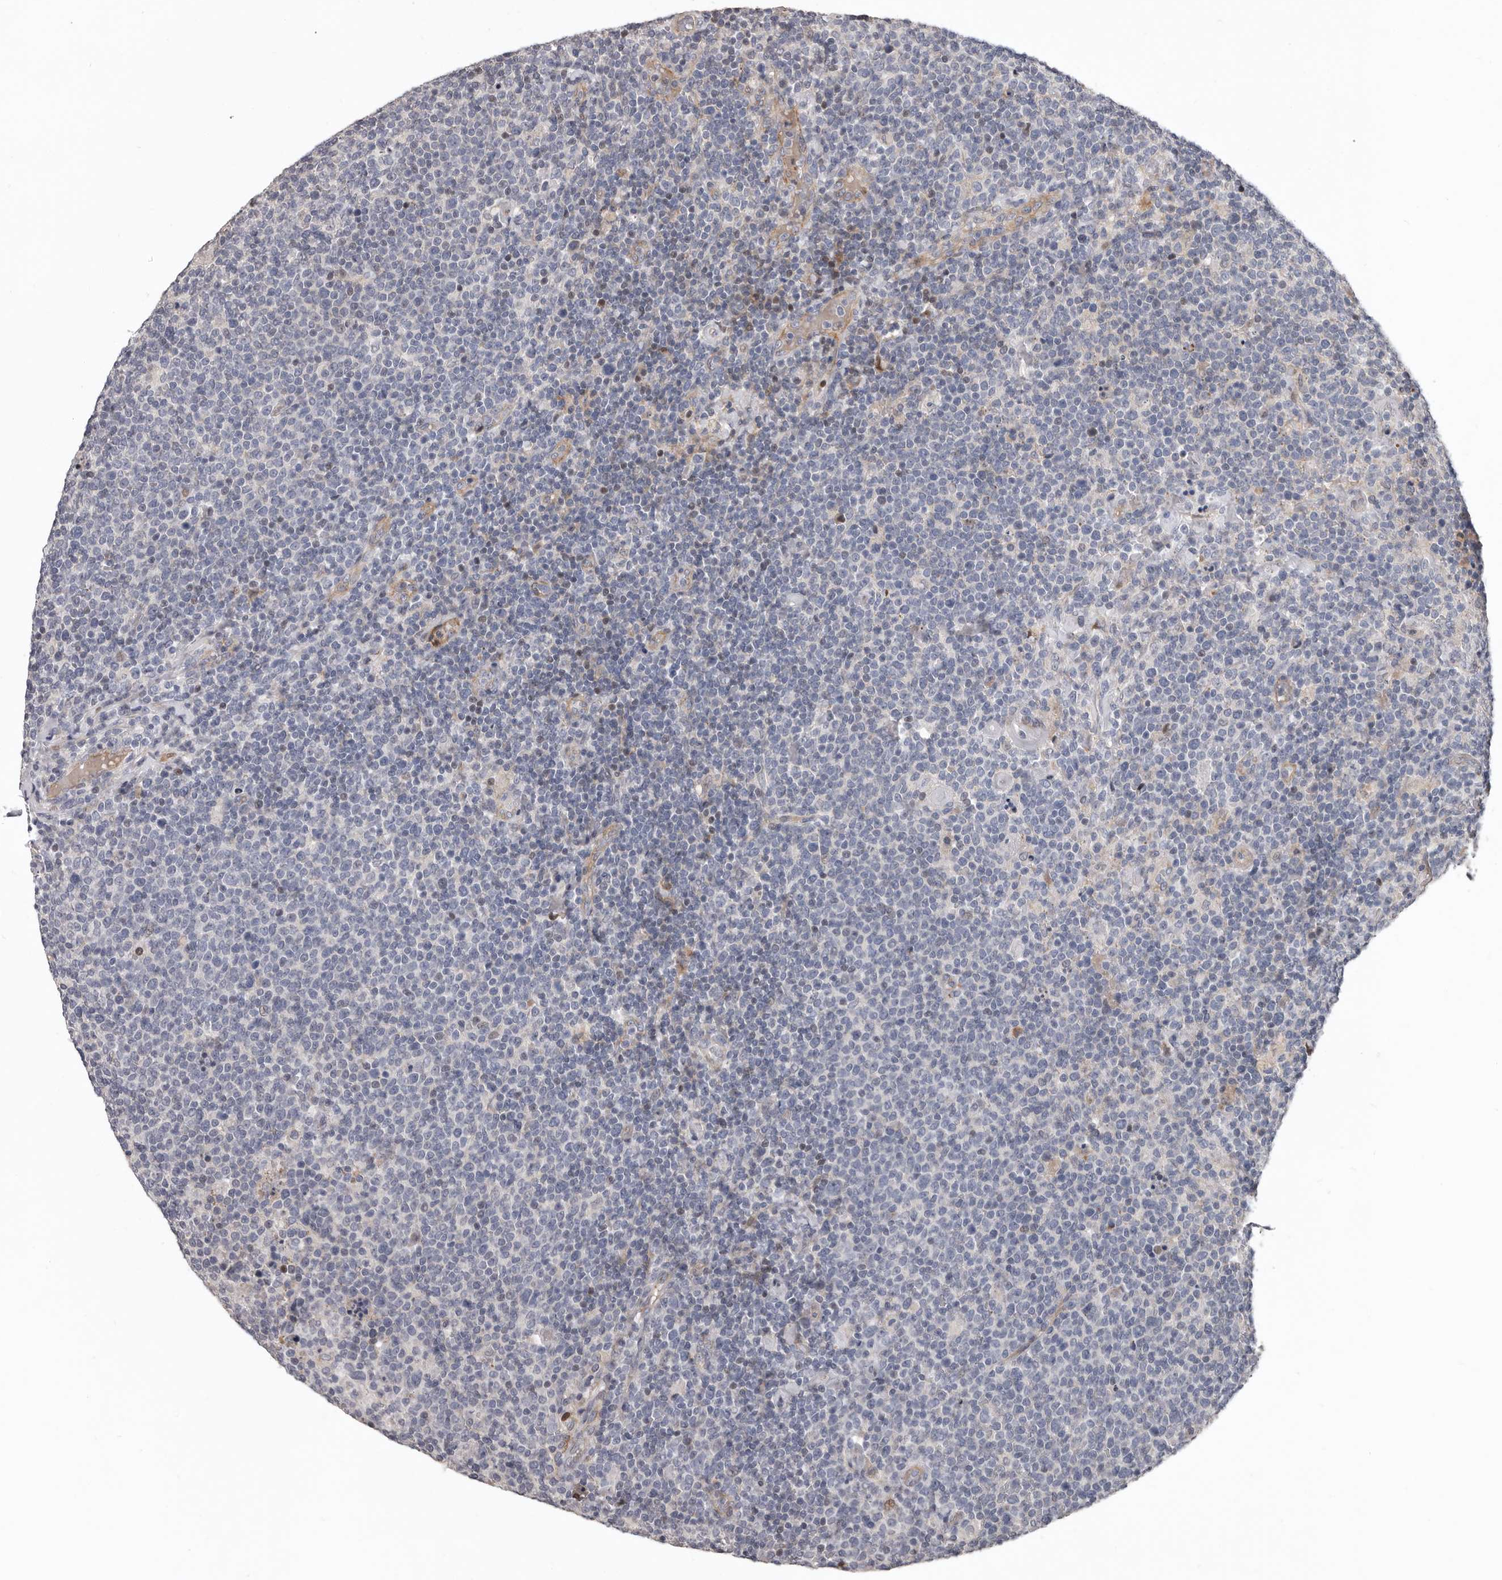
{"staining": {"intensity": "negative", "quantity": "none", "location": "none"}, "tissue": "lymphoma", "cell_type": "Tumor cells", "image_type": "cancer", "snomed": [{"axis": "morphology", "description": "Malignant lymphoma, non-Hodgkin's type, High grade"}, {"axis": "topography", "description": "Lymph node"}], "caption": "Immunohistochemistry (IHC) photomicrograph of human lymphoma stained for a protein (brown), which reveals no positivity in tumor cells.", "gene": "RNF217", "patient": {"sex": "male", "age": 61}}